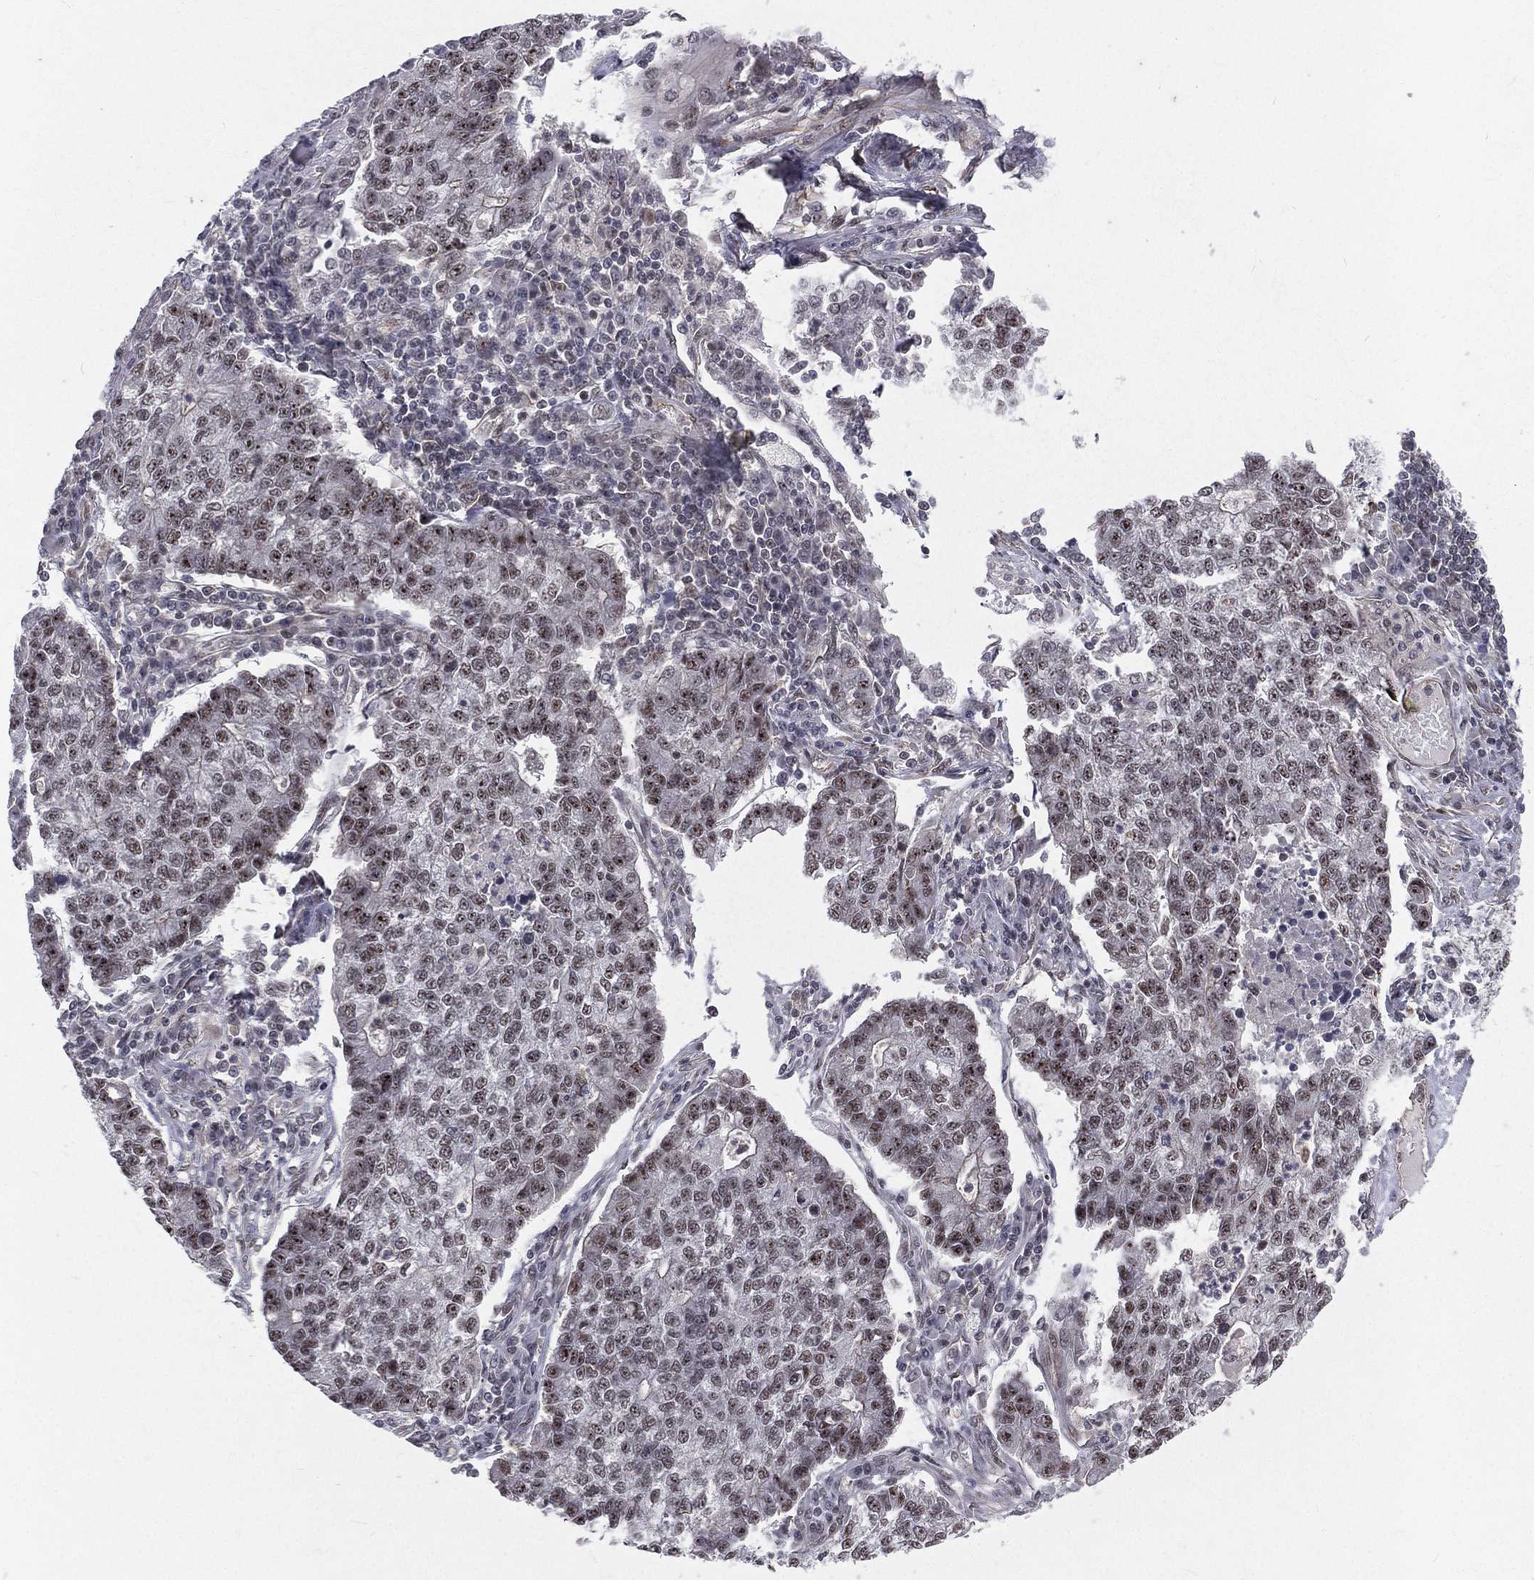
{"staining": {"intensity": "strong", "quantity": "25%-75%", "location": "nuclear"}, "tissue": "lung cancer", "cell_type": "Tumor cells", "image_type": "cancer", "snomed": [{"axis": "morphology", "description": "Adenocarcinoma, NOS"}, {"axis": "topography", "description": "Lung"}], "caption": "Approximately 25%-75% of tumor cells in human lung cancer display strong nuclear protein expression as visualized by brown immunohistochemical staining.", "gene": "MORC2", "patient": {"sex": "male", "age": 57}}